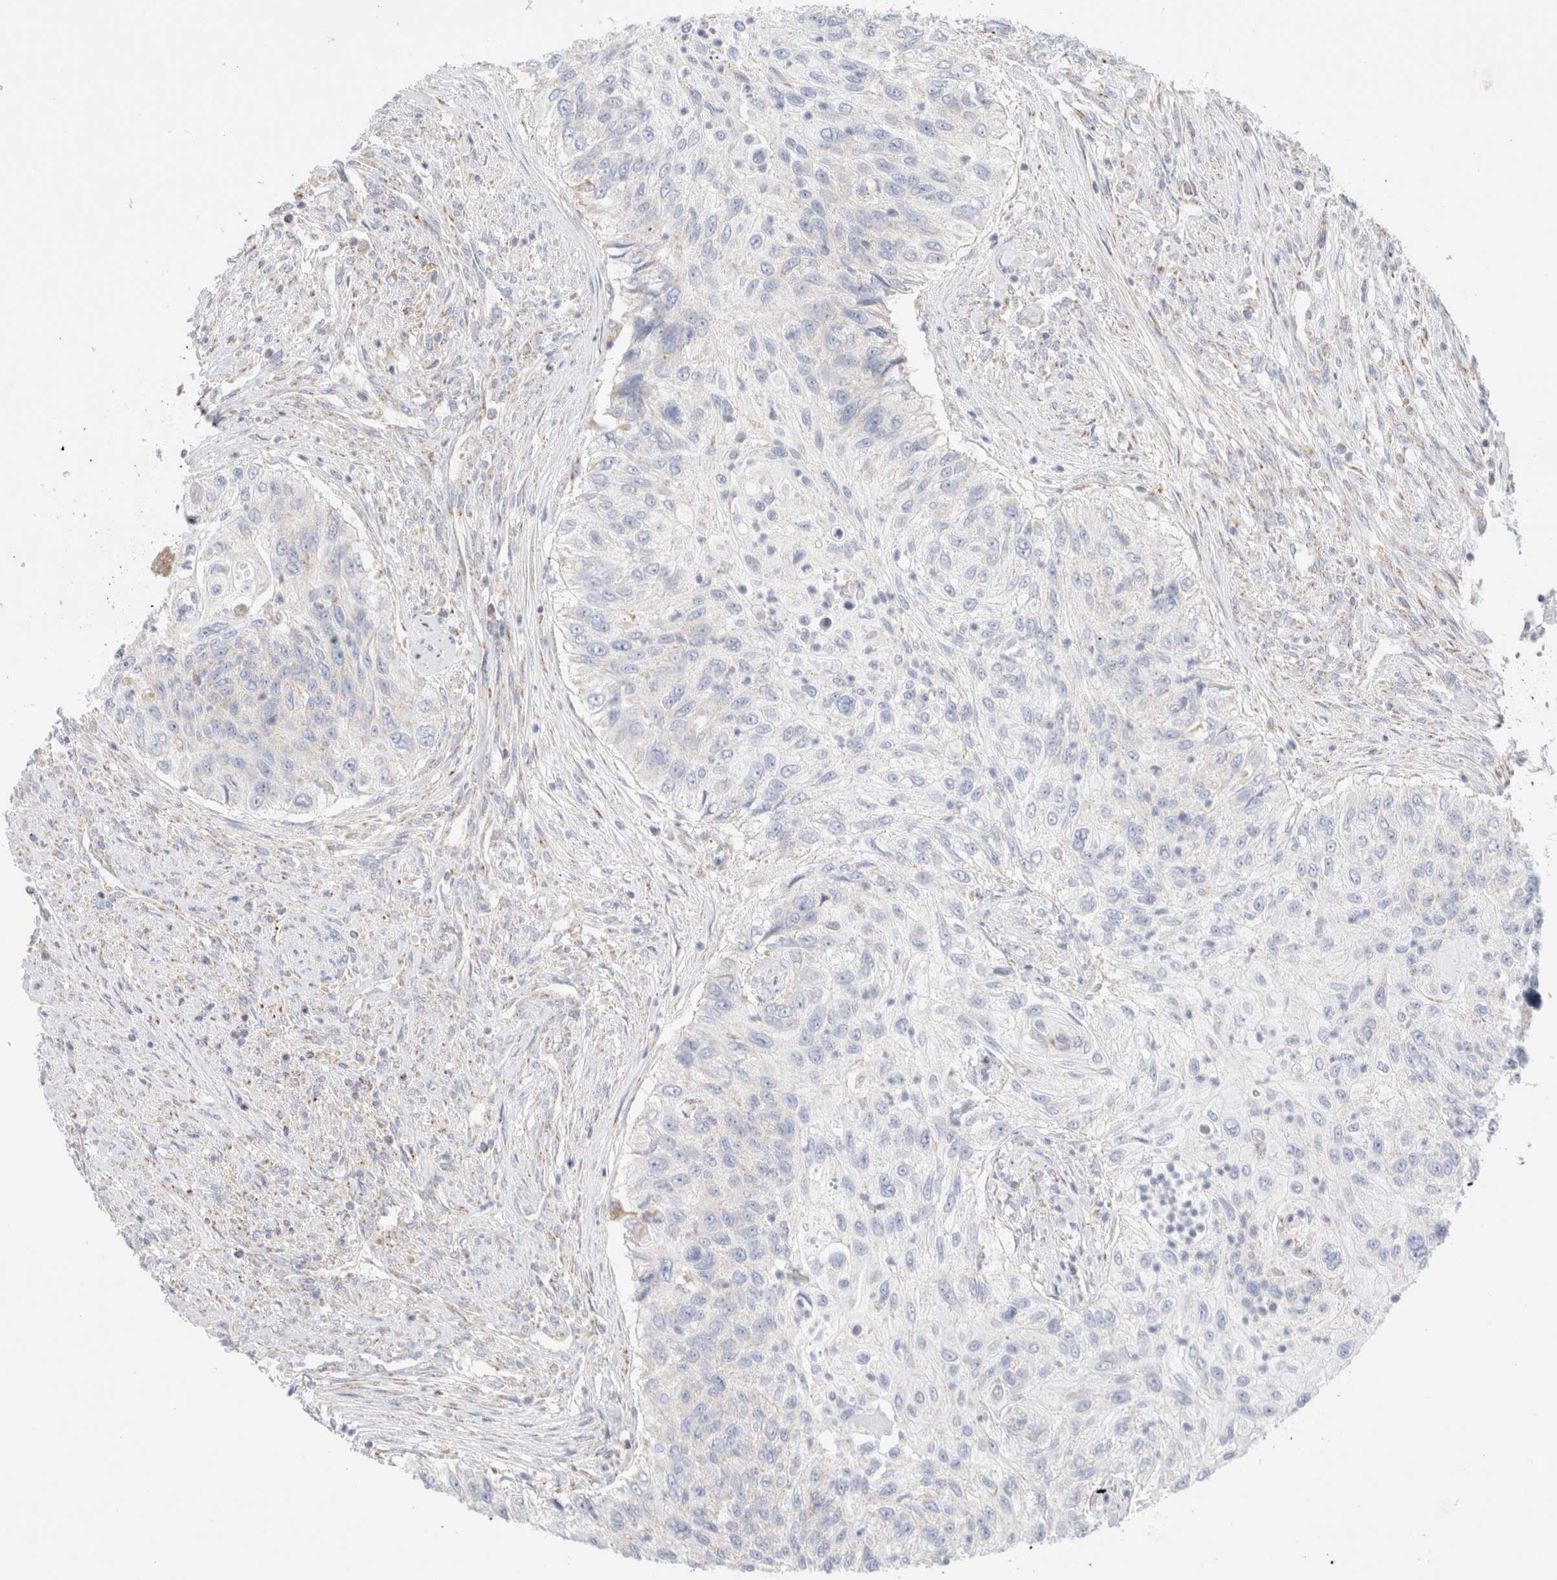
{"staining": {"intensity": "negative", "quantity": "none", "location": "none"}, "tissue": "urothelial cancer", "cell_type": "Tumor cells", "image_type": "cancer", "snomed": [{"axis": "morphology", "description": "Urothelial carcinoma, High grade"}, {"axis": "topography", "description": "Urinary bladder"}], "caption": "Immunohistochemistry (IHC) photomicrograph of high-grade urothelial carcinoma stained for a protein (brown), which reveals no positivity in tumor cells. (DAB IHC, high magnification).", "gene": "ATP6V1C1", "patient": {"sex": "female", "age": 60}}